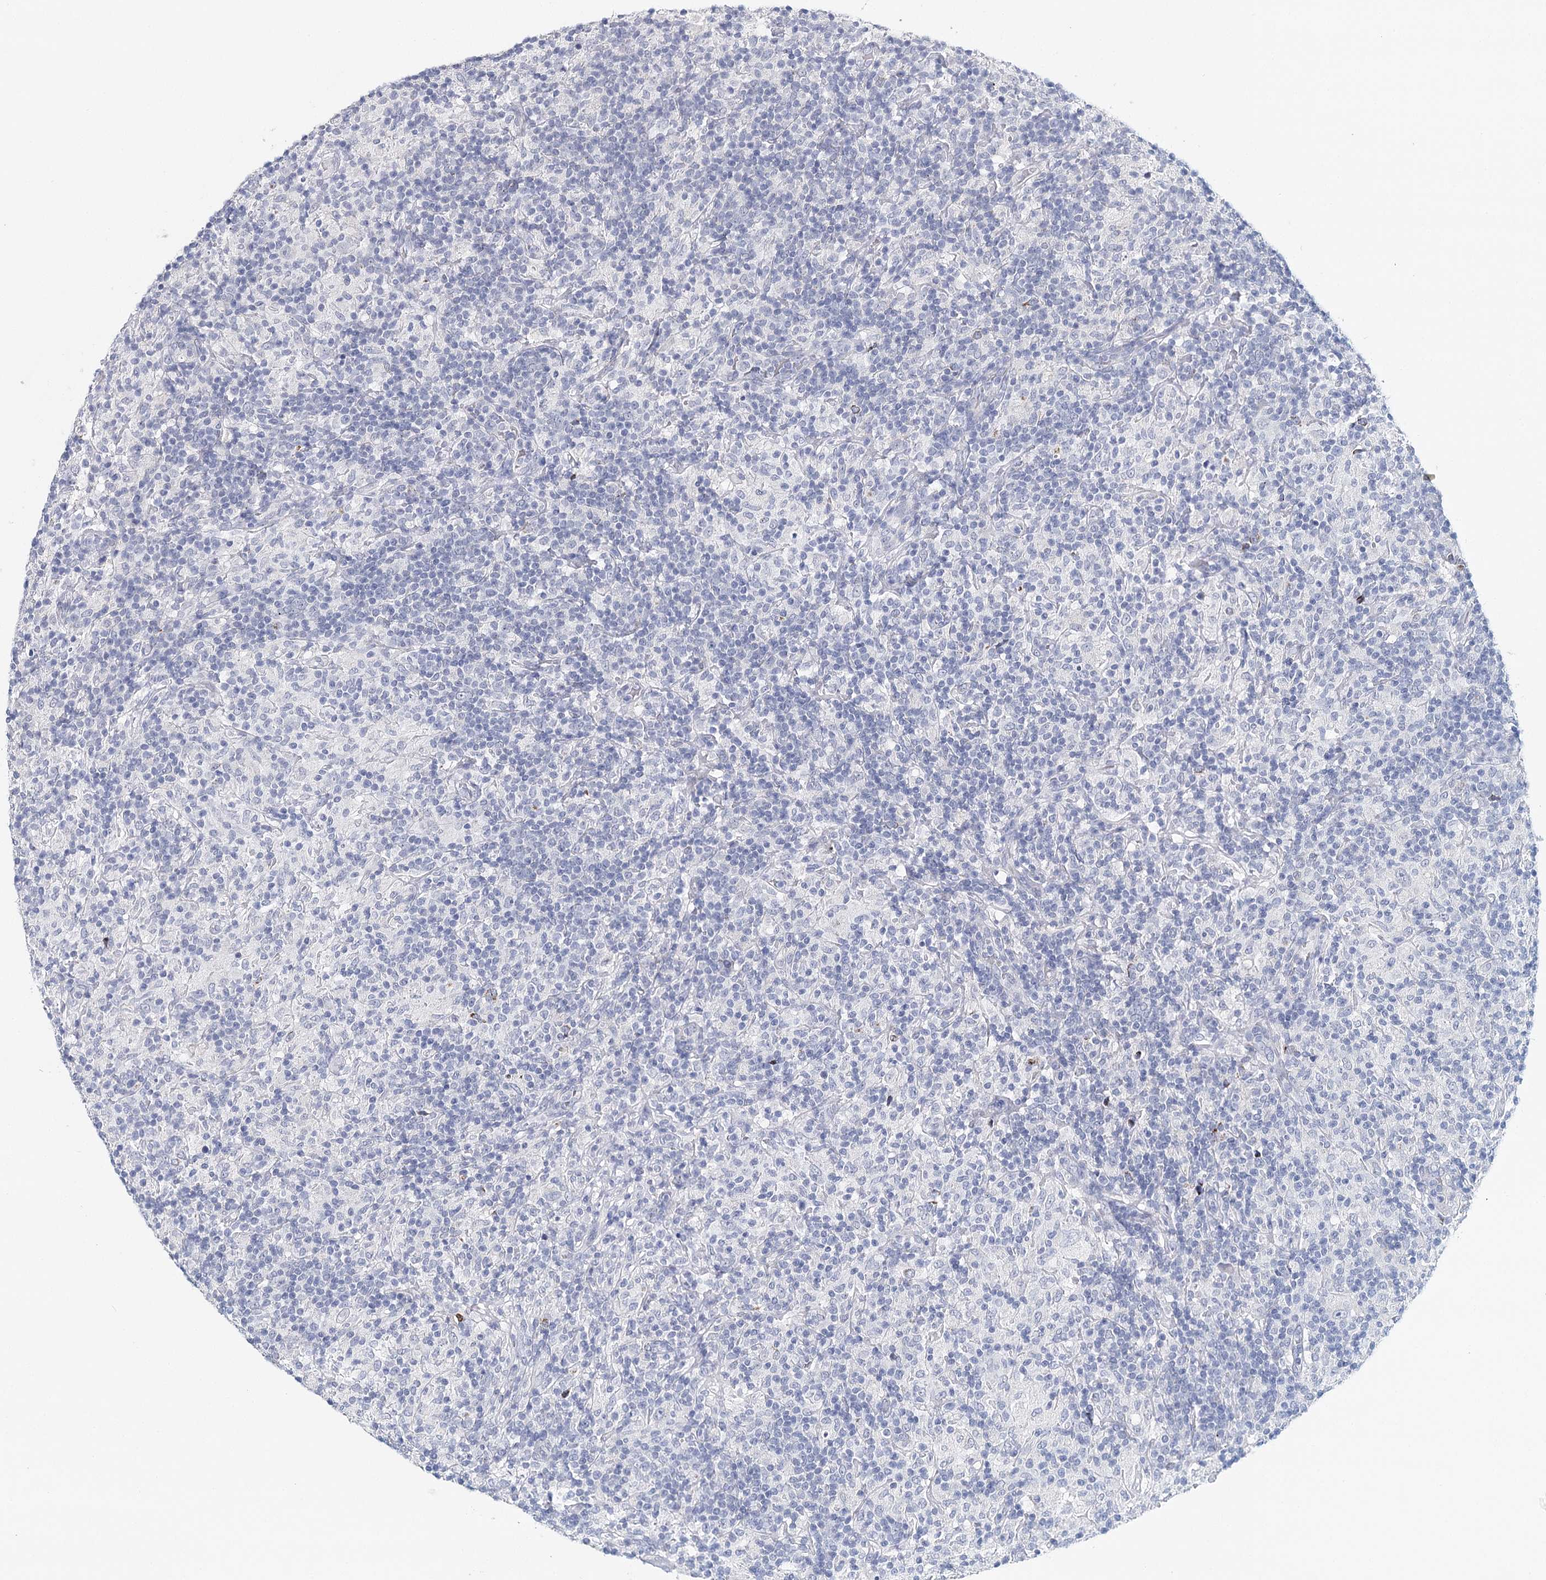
{"staining": {"intensity": "negative", "quantity": "none", "location": "none"}, "tissue": "lymphoma", "cell_type": "Tumor cells", "image_type": "cancer", "snomed": [{"axis": "morphology", "description": "Hodgkin's disease, NOS"}, {"axis": "topography", "description": "Lymph node"}], "caption": "This image is of Hodgkin's disease stained with immunohistochemistry to label a protein in brown with the nuclei are counter-stained blue. There is no staining in tumor cells.", "gene": "HSPA4L", "patient": {"sex": "male", "age": 70}}